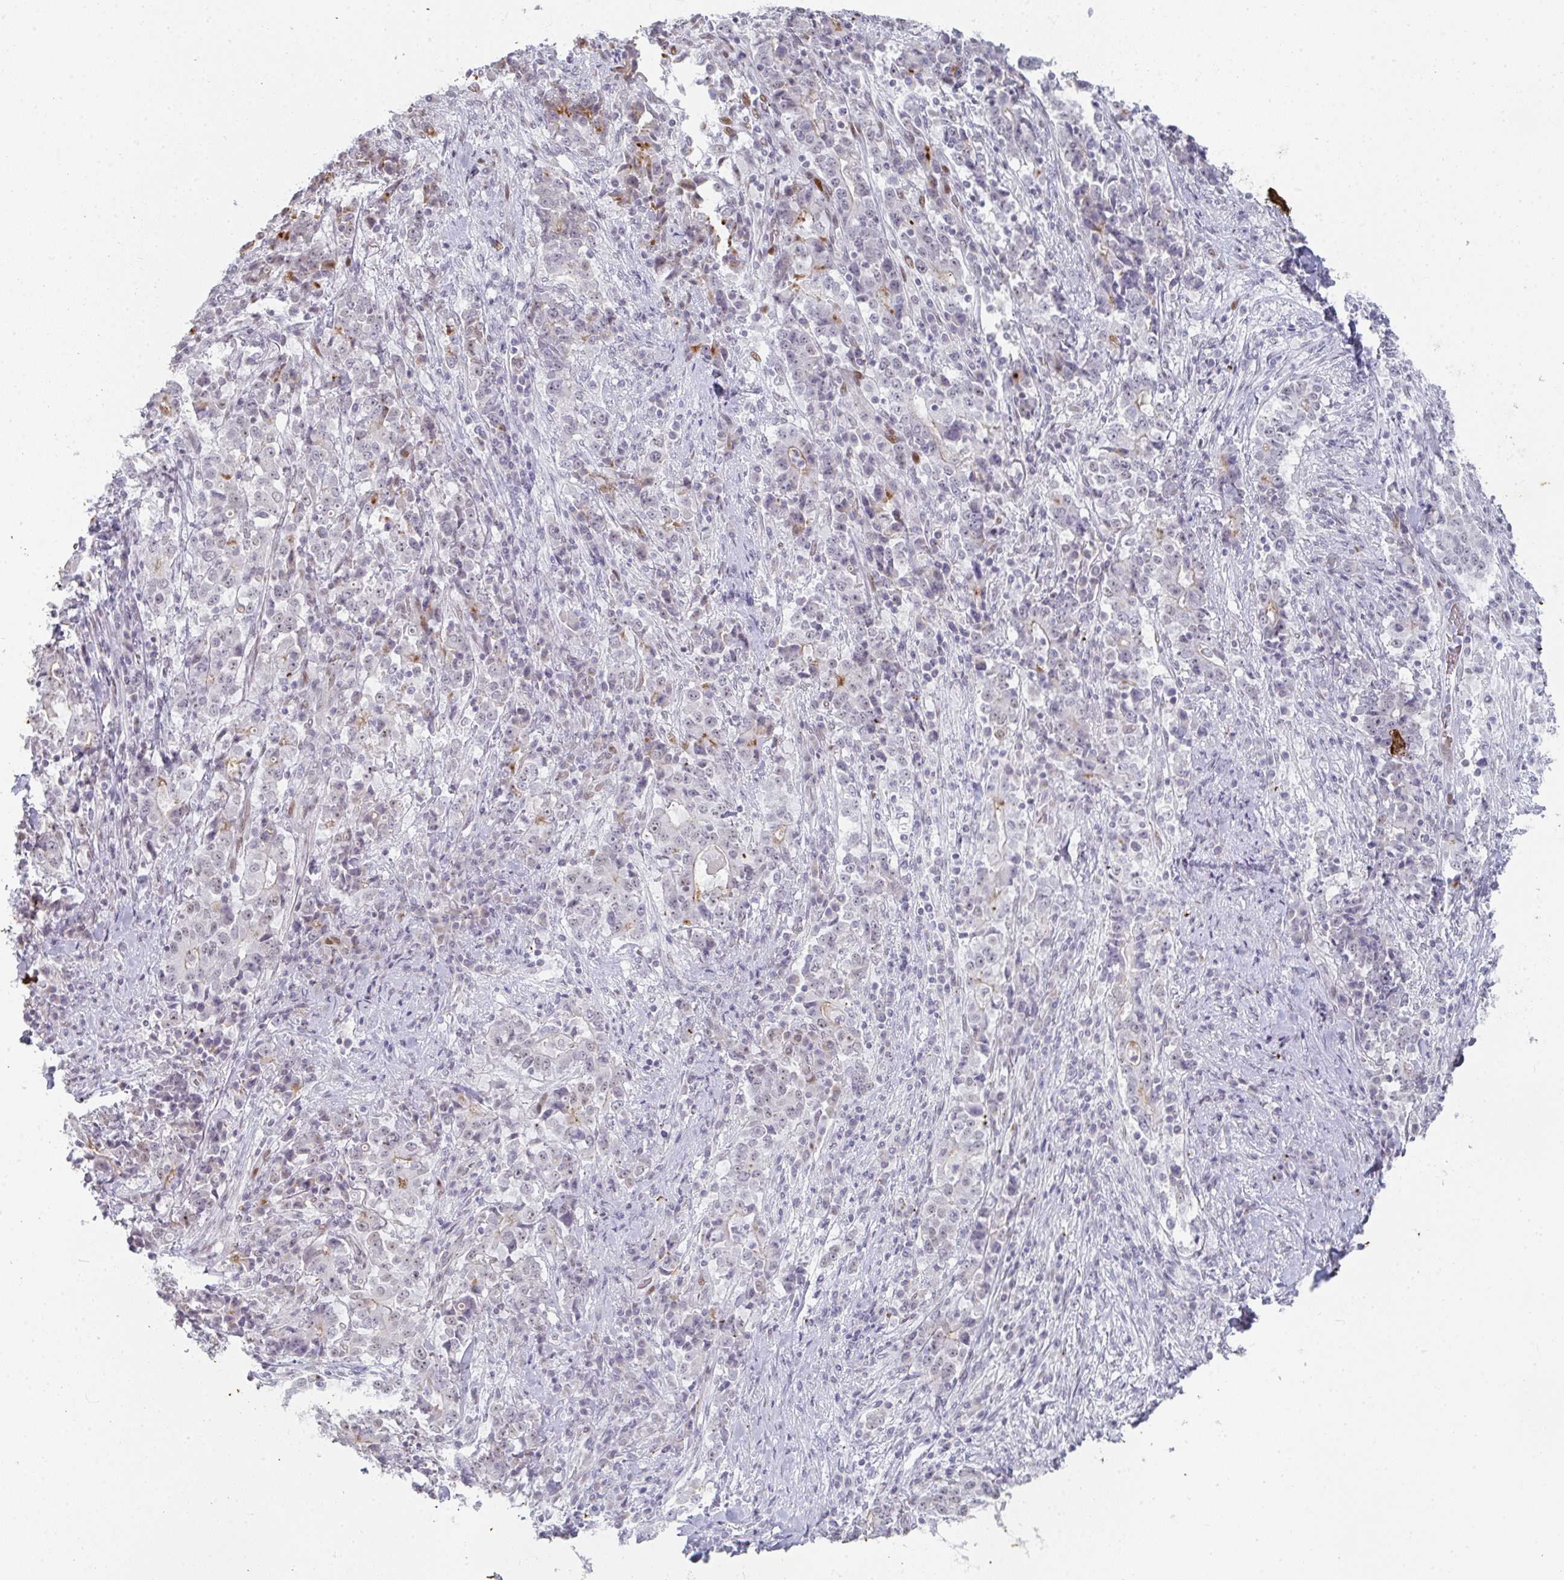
{"staining": {"intensity": "negative", "quantity": "none", "location": "none"}, "tissue": "stomach cancer", "cell_type": "Tumor cells", "image_type": "cancer", "snomed": [{"axis": "morphology", "description": "Normal tissue, NOS"}, {"axis": "morphology", "description": "Adenocarcinoma, NOS"}, {"axis": "topography", "description": "Stomach, upper"}, {"axis": "topography", "description": "Stomach"}], "caption": "A photomicrograph of stomach cancer (adenocarcinoma) stained for a protein exhibits no brown staining in tumor cells.", "gene": "POU2AF2", "patient": {"sex": "male", "age": 59}}